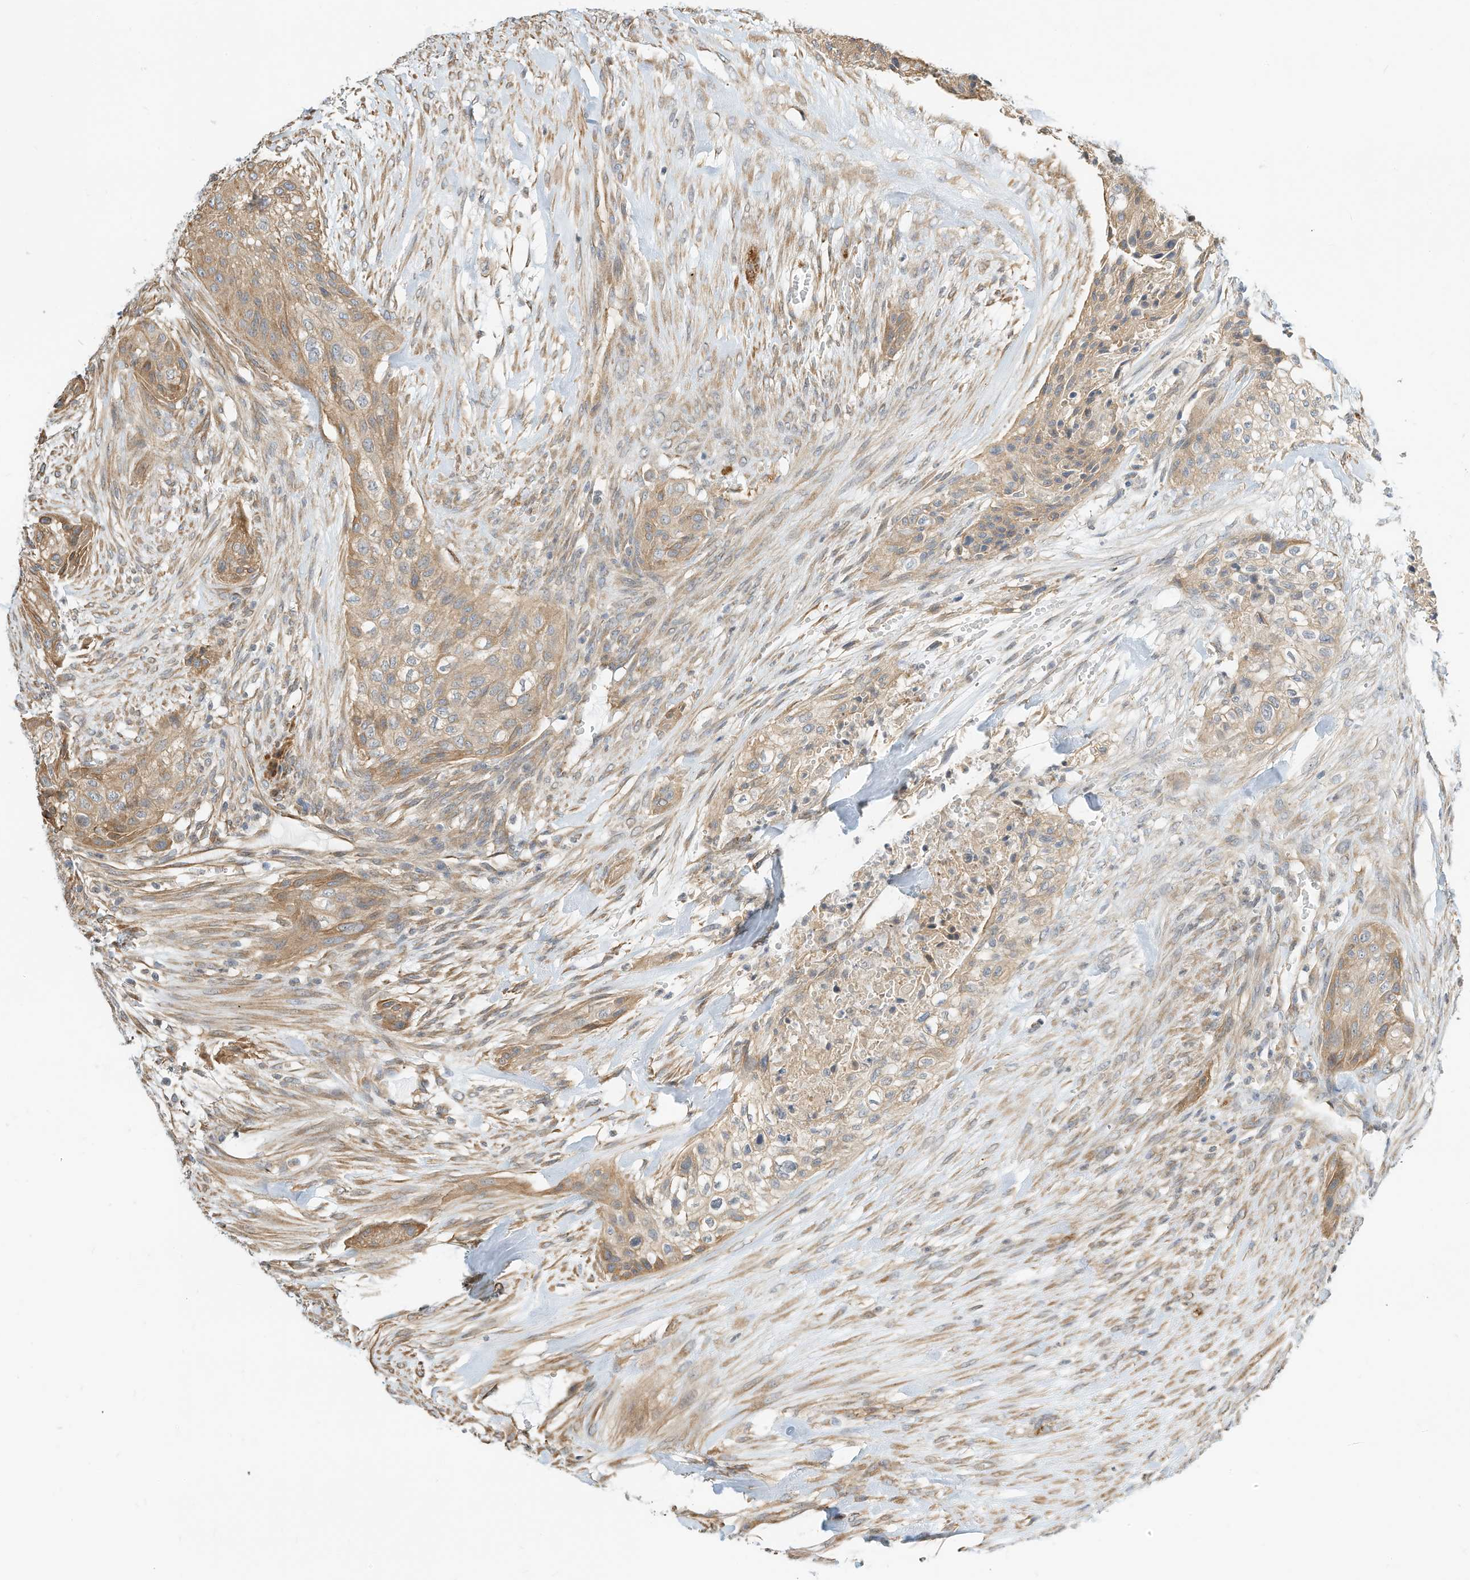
{"staining": {"intensity": "weak", "quantity": ">75%", "location": "cytoplasmic/membranous"}, "tissue": "urothelial cancer", "cell_type": "Tumor cells", "image_type": "cancer", "snomed": [{"axis": "morphology", "description": "Urothelial carcinoma, High grade"}, {"axis": "topography", "description": "Urinary bladder"}], "caption": "A high-resolution photomicrograph shows immunohistochemistry (IHC) staining of urothelial cancer, which demonstrates weak cytoplasmic/membranous expression in approximately >75% of tumor cells. (Brightfield microscopy of DAB IHC at high magnification).", "gene": "OFD1", "patient": {"sex": "male", "age": 35}}